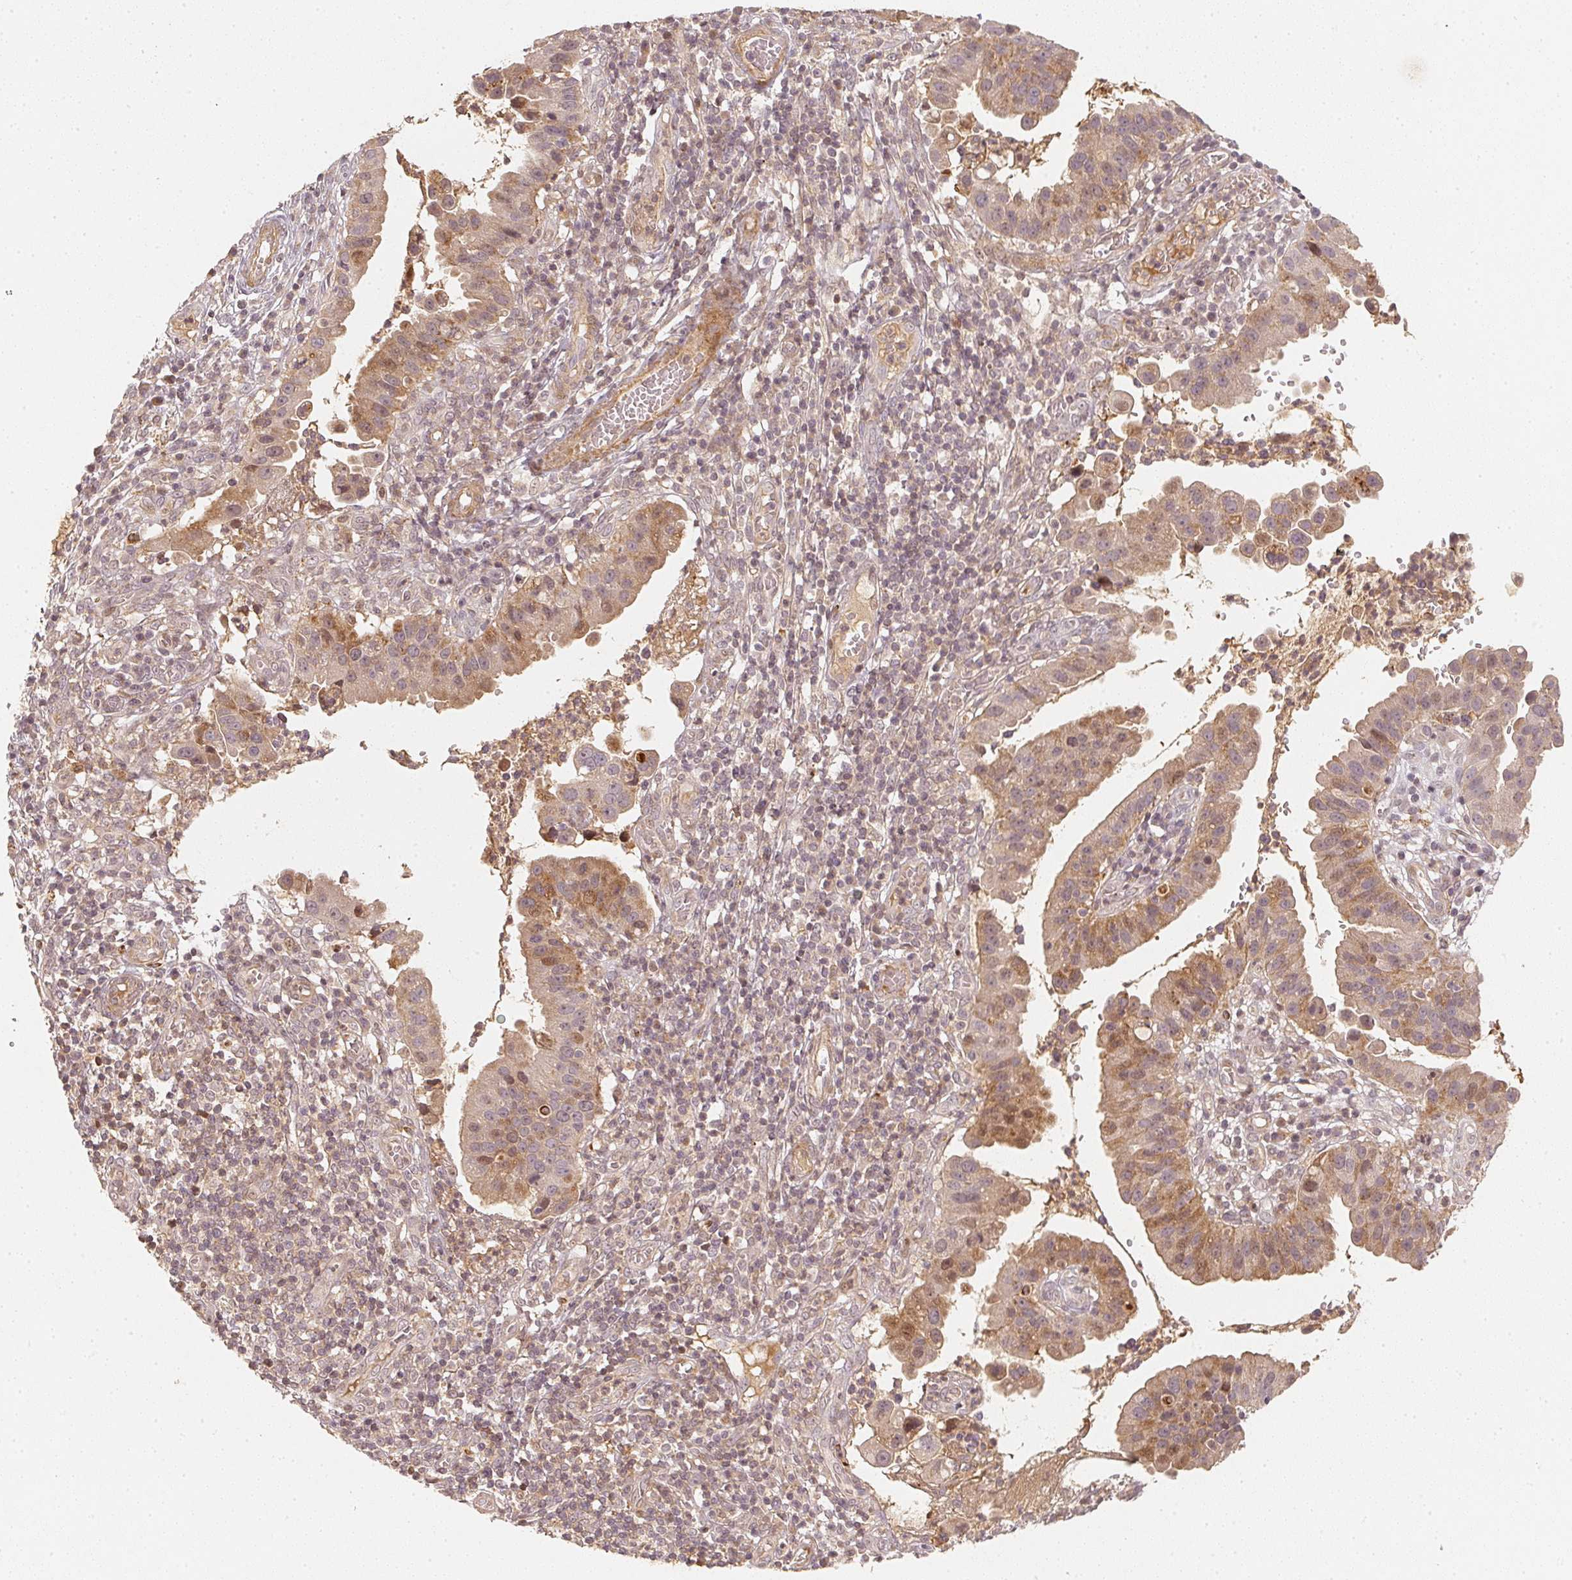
{"staining": {"intensity": "weak", "quantity": "<25%", "location": "cytoplasmic/membranous"}, "tissue": "cervical cancer", "cell_type": "Tumor cells", "image_type": "cancer", "snomed": [{"axis": "morphology", "description": "Adenocarcinoma, NOS"}, {"axis": "topography", "description": "Cervix"}], "caption": "Adenocarcinoma (cervical) was stained to show a protein in brown. There is no significant positivity in tumor cells.", "gene": "SERPINE1", "patient": {"sex": "female", "age": 34}}